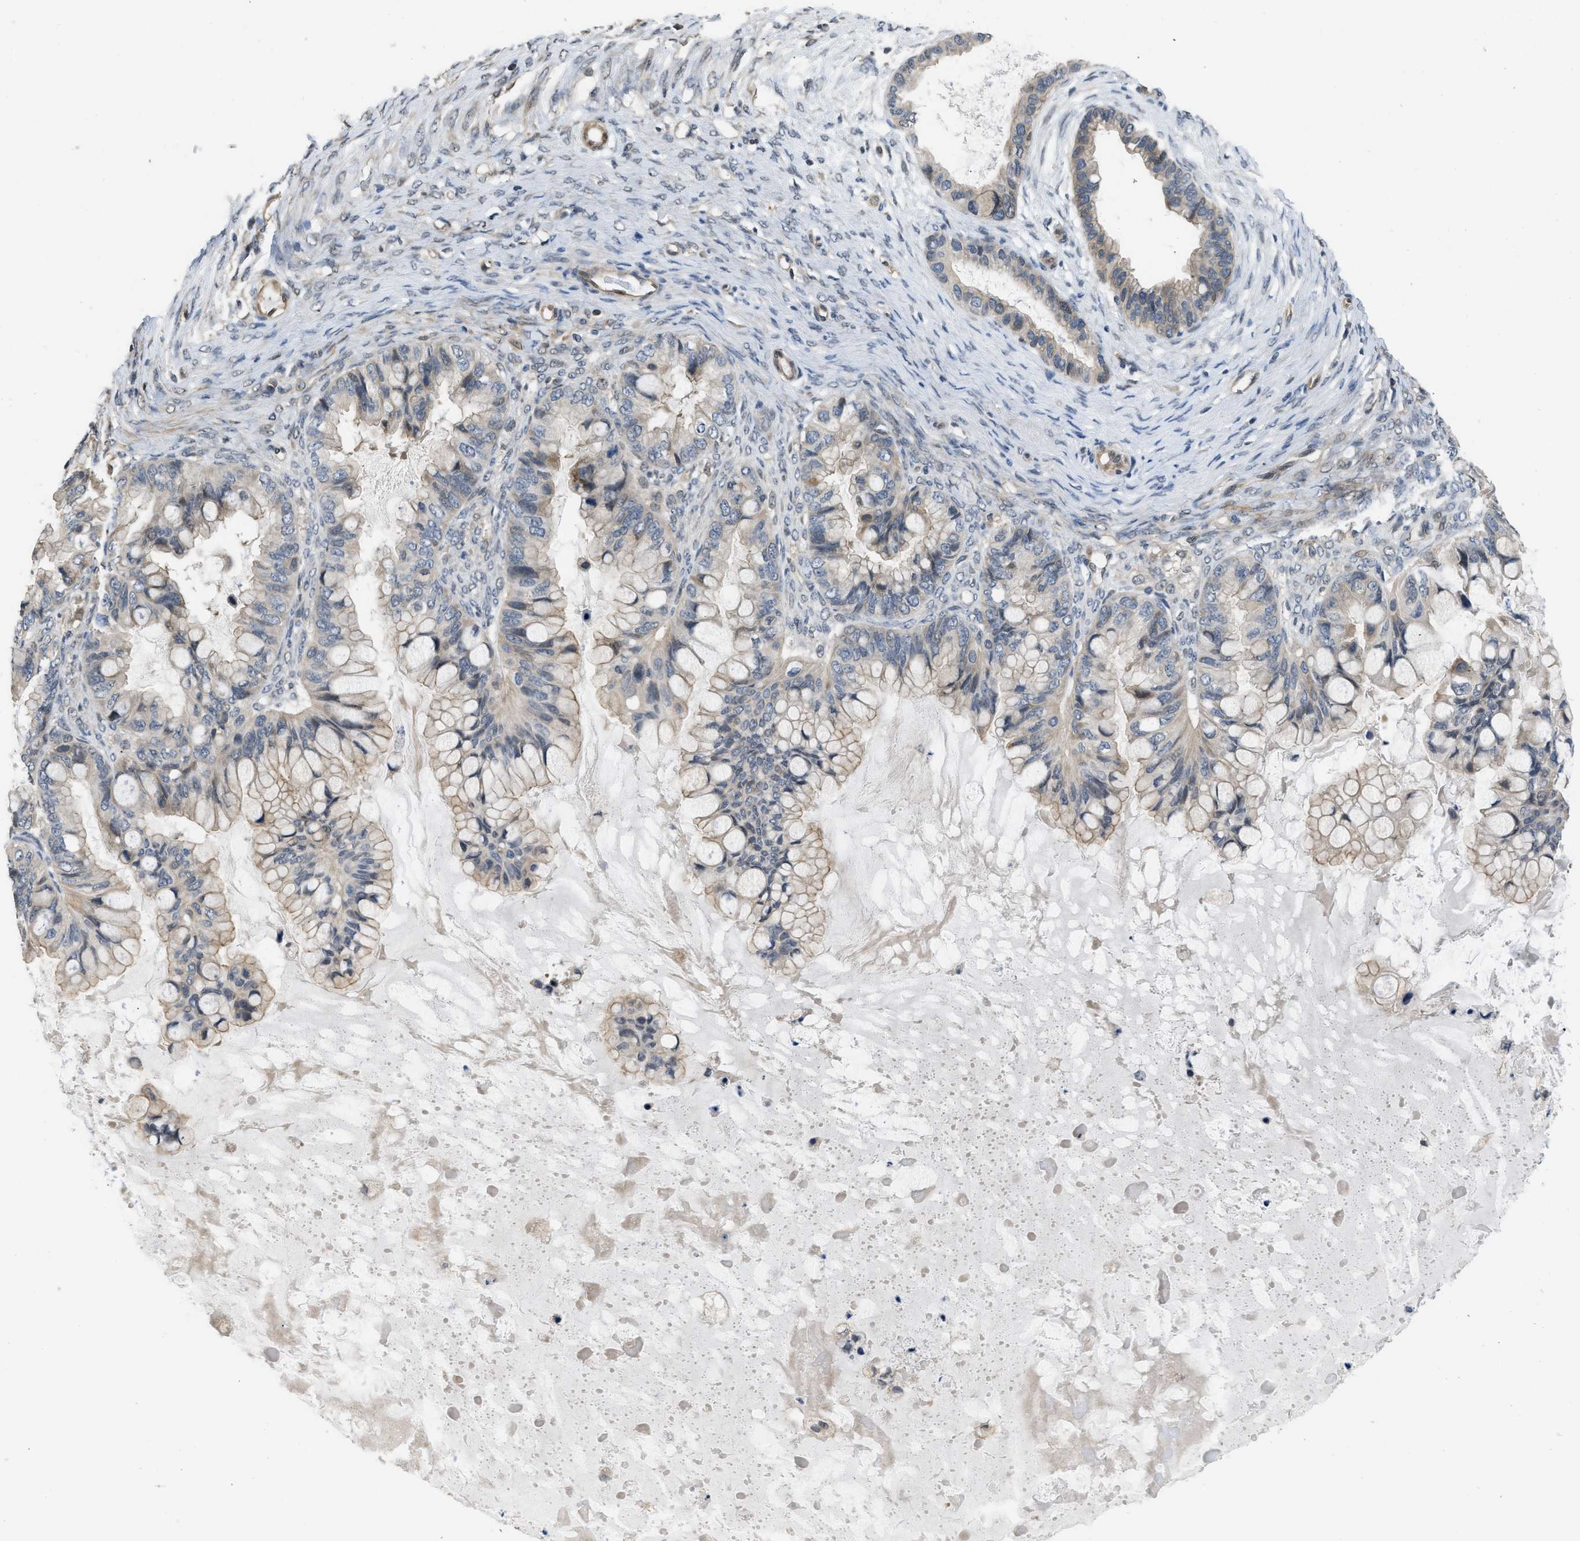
{"staining": {"intensity": "weak", "quantity": "25%-75%", "location": "cytoplasmic/membranous"}, "tissue": "ovarian cancer", "cell_type": "Tumor cells", "image_type": "cancer", "snomed": [{"axis": "morphology", "description": "Cystadenocarcinoma, mucinous, NOS"}, {"axis": "topography", "description": "Ovary"}], "caption": "Immunohistochemical staining of human mucinous cystadenocarcinoma (ovarian) shows weak cytoplasmic/membranous protein expression in approximately 25%-75% of tumor cells. The protein is stained brown, and the nuclei are stained in blue (DAB (3,3'-diaminobenzidine) IHC with brightfield microscopy, high magnification).", "gene": "TES", "patient": {"sex": "female", "age": 80}}